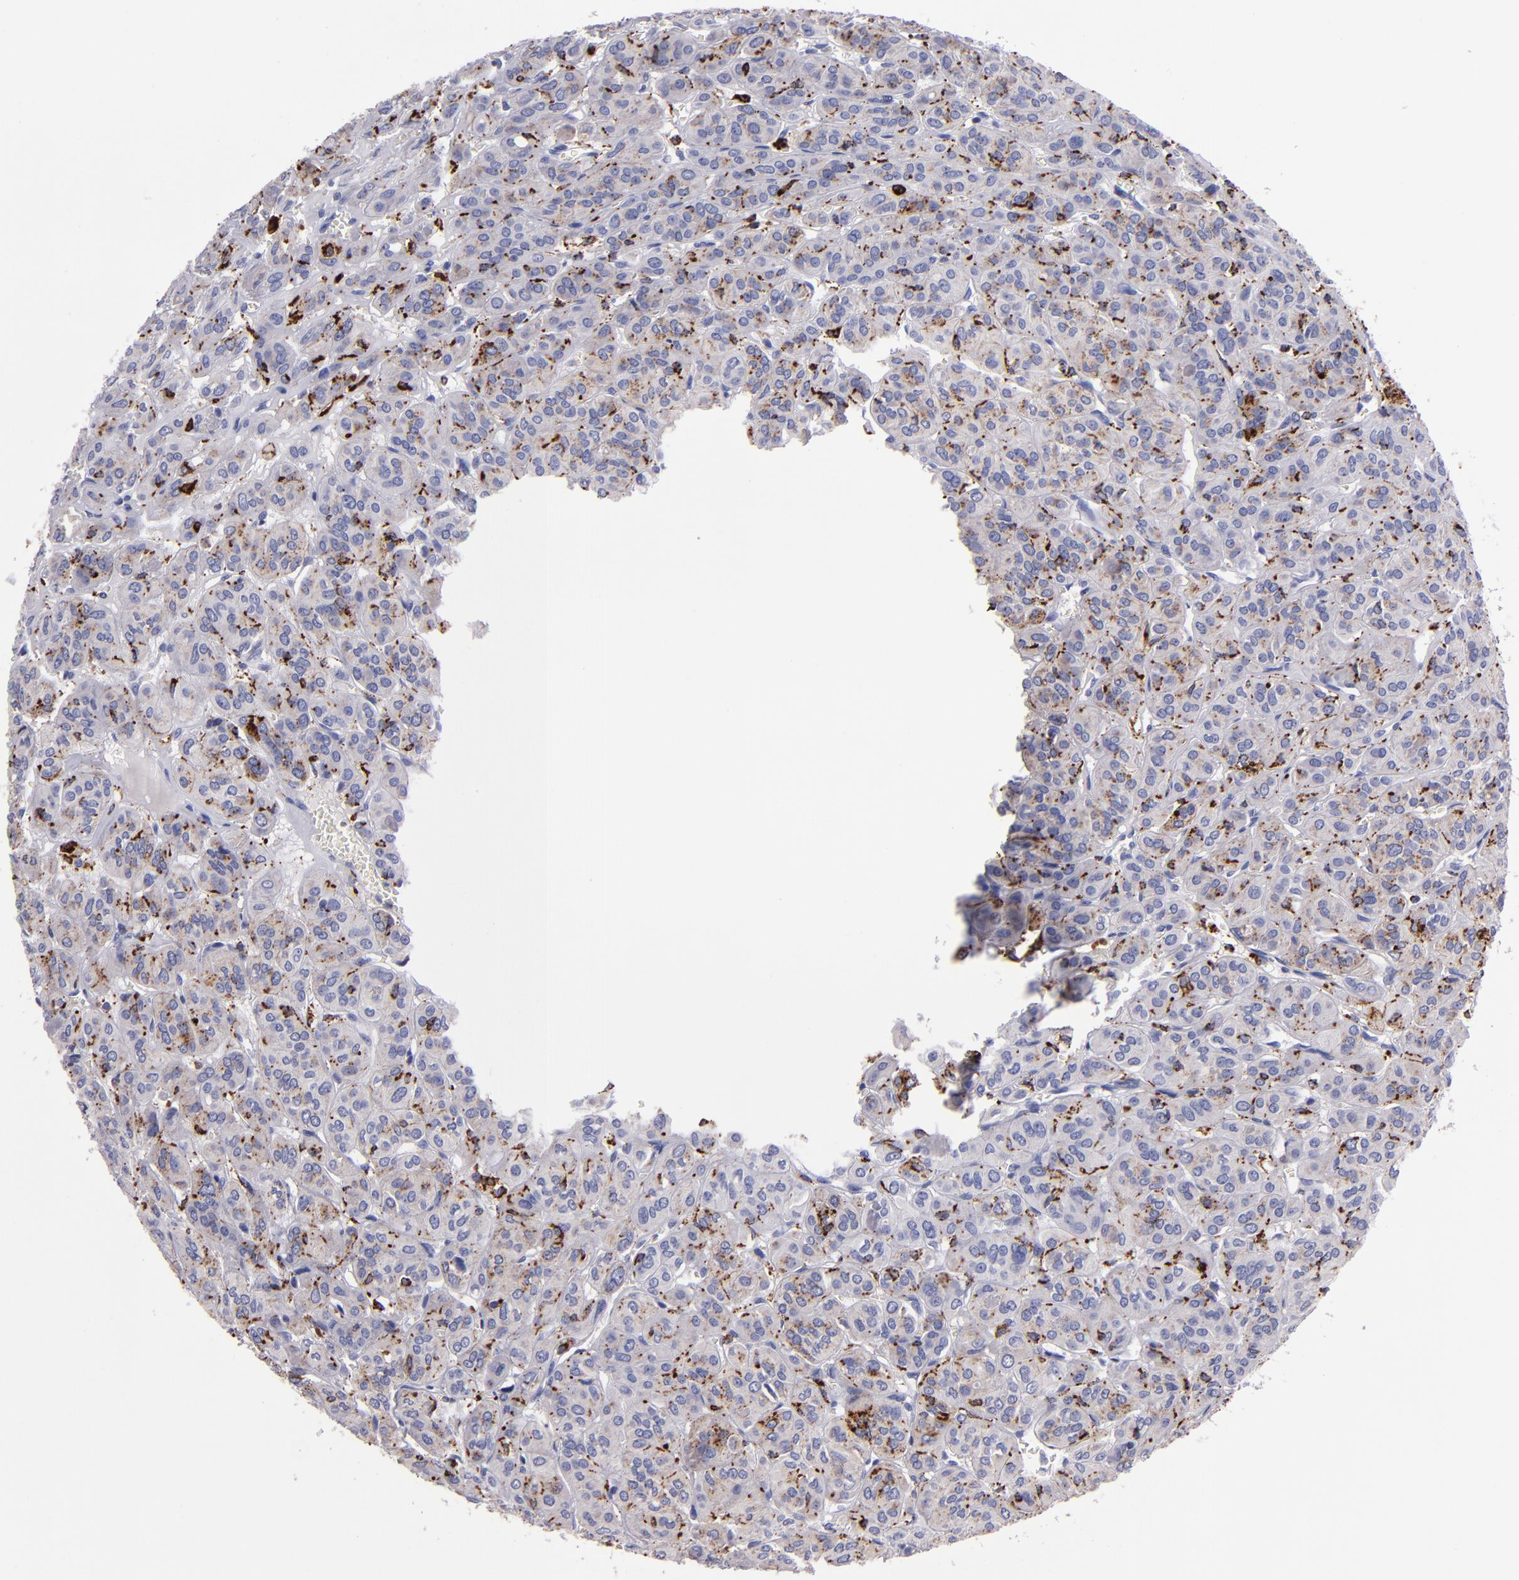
{"staining": {"intensity": "moderate", "quantity": ">75%", "location": "cytoplasmic/membranous"}, "tissue": "thyroid cancer", "cell_type": "Tumor cells", "image_type": "cancer", "snomed": [{"axis": "morphology", "description": "Follicular adenoma carcinoma, NOS"}, {"axis": "topography", "description": "Thyroid gland"}], "caption": "A brown stain shows moderate cytoplasmic/membranous staining of a protein in human thyroid cancer tumor cells.", "gene": "CTSS", "patient": {"sex": "female", "age": 71}}